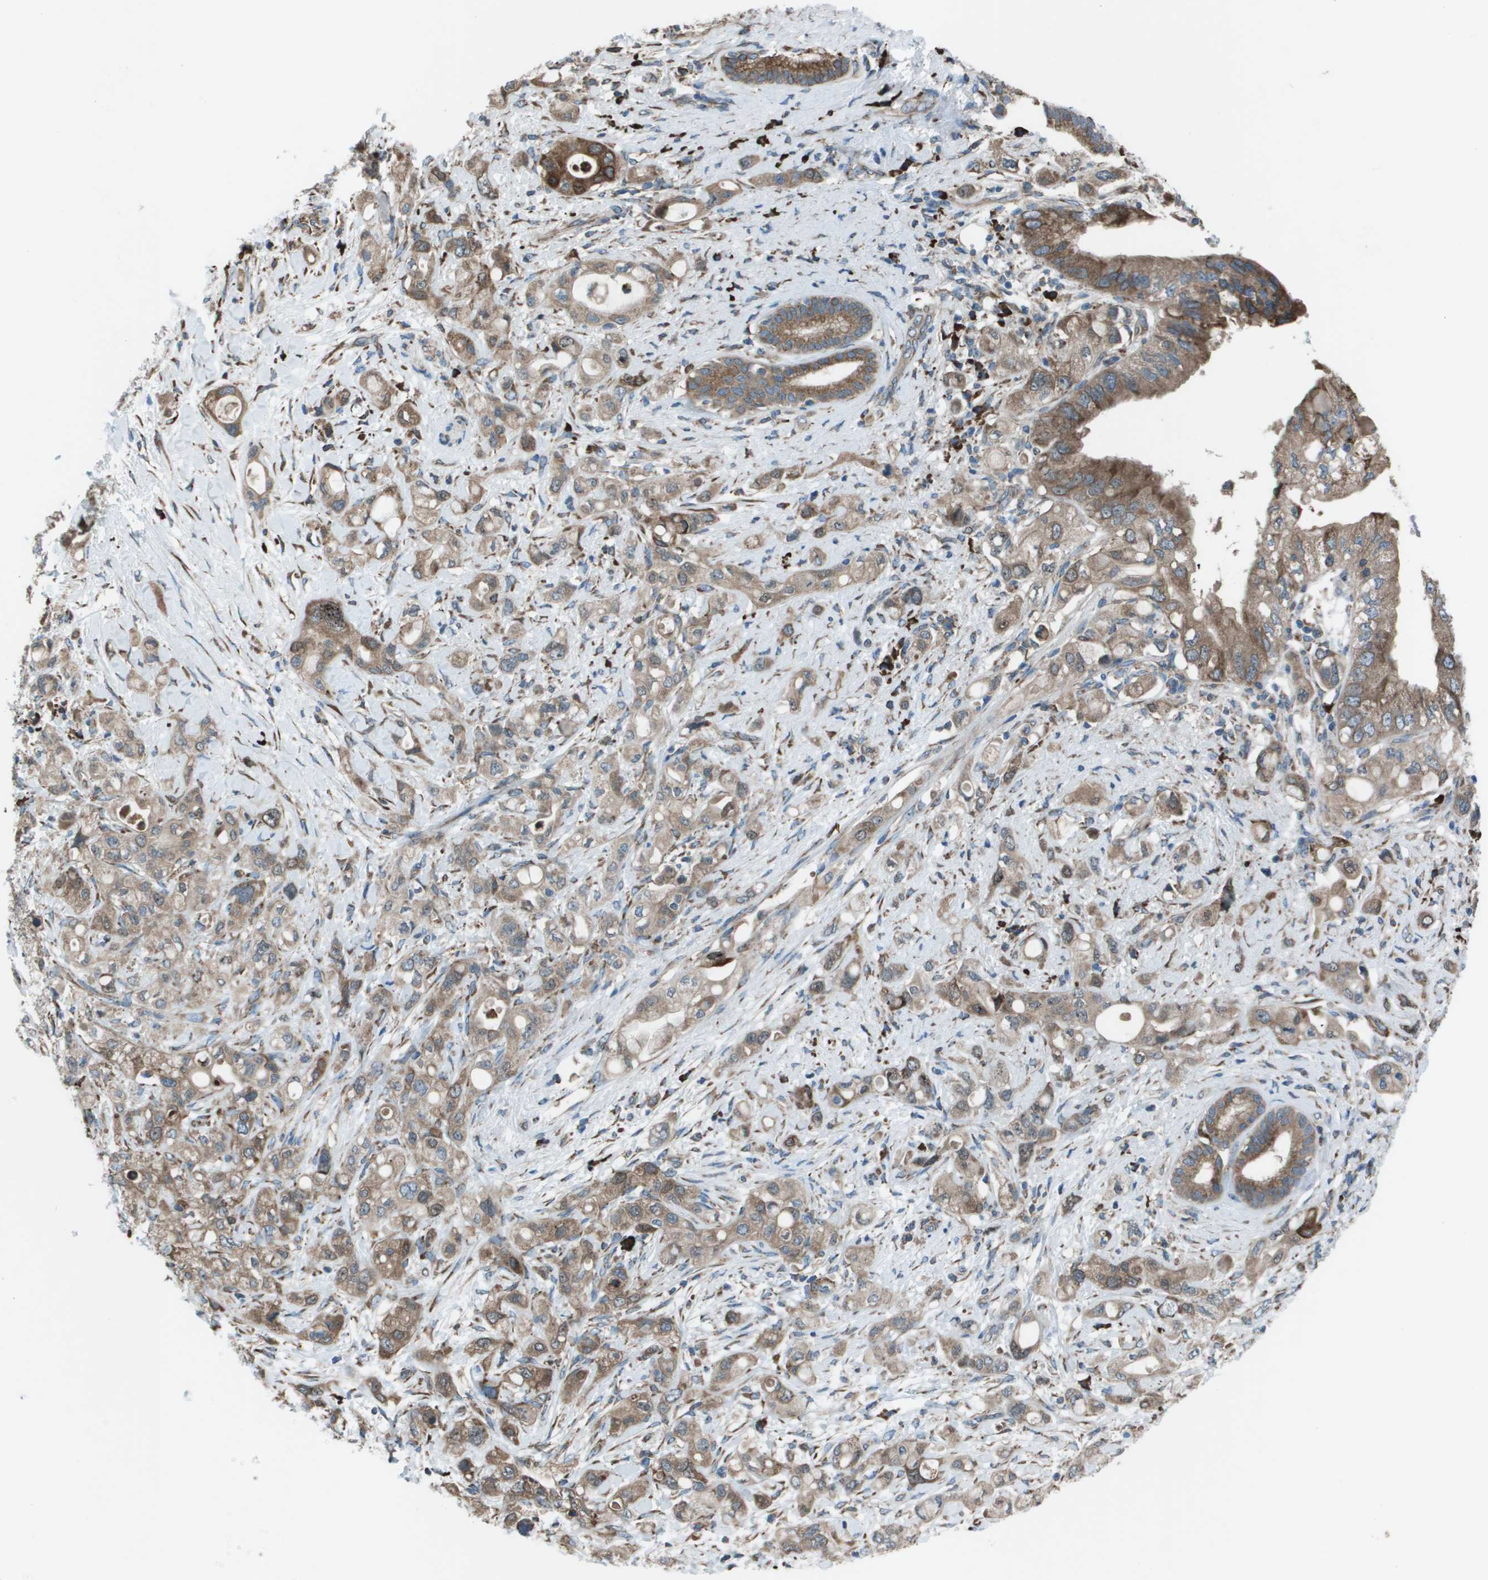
{"staining": {"intensity": "moderate", "quantity": ">75%", "location": "cytoplasmic/membranous"}, "tissue": "pancreatic cancer", "cell_type": "Tumor cells", "image_type": "cancer", "snomed": [{"axis": "morphology", "description": "Adenocarcinoma, NOS"}, {"axis": "topography", "description": "Pancreas"}], "caption": "Protein positivity by immunohistochemistry (IHC) reveals moderate cytoplasmic/membranous staining in approximately >75% of tumor cells in adenocarcinoma (pancreatic).", "gene": "UTS2", "patient": {"sex": "female", "age": 56}}